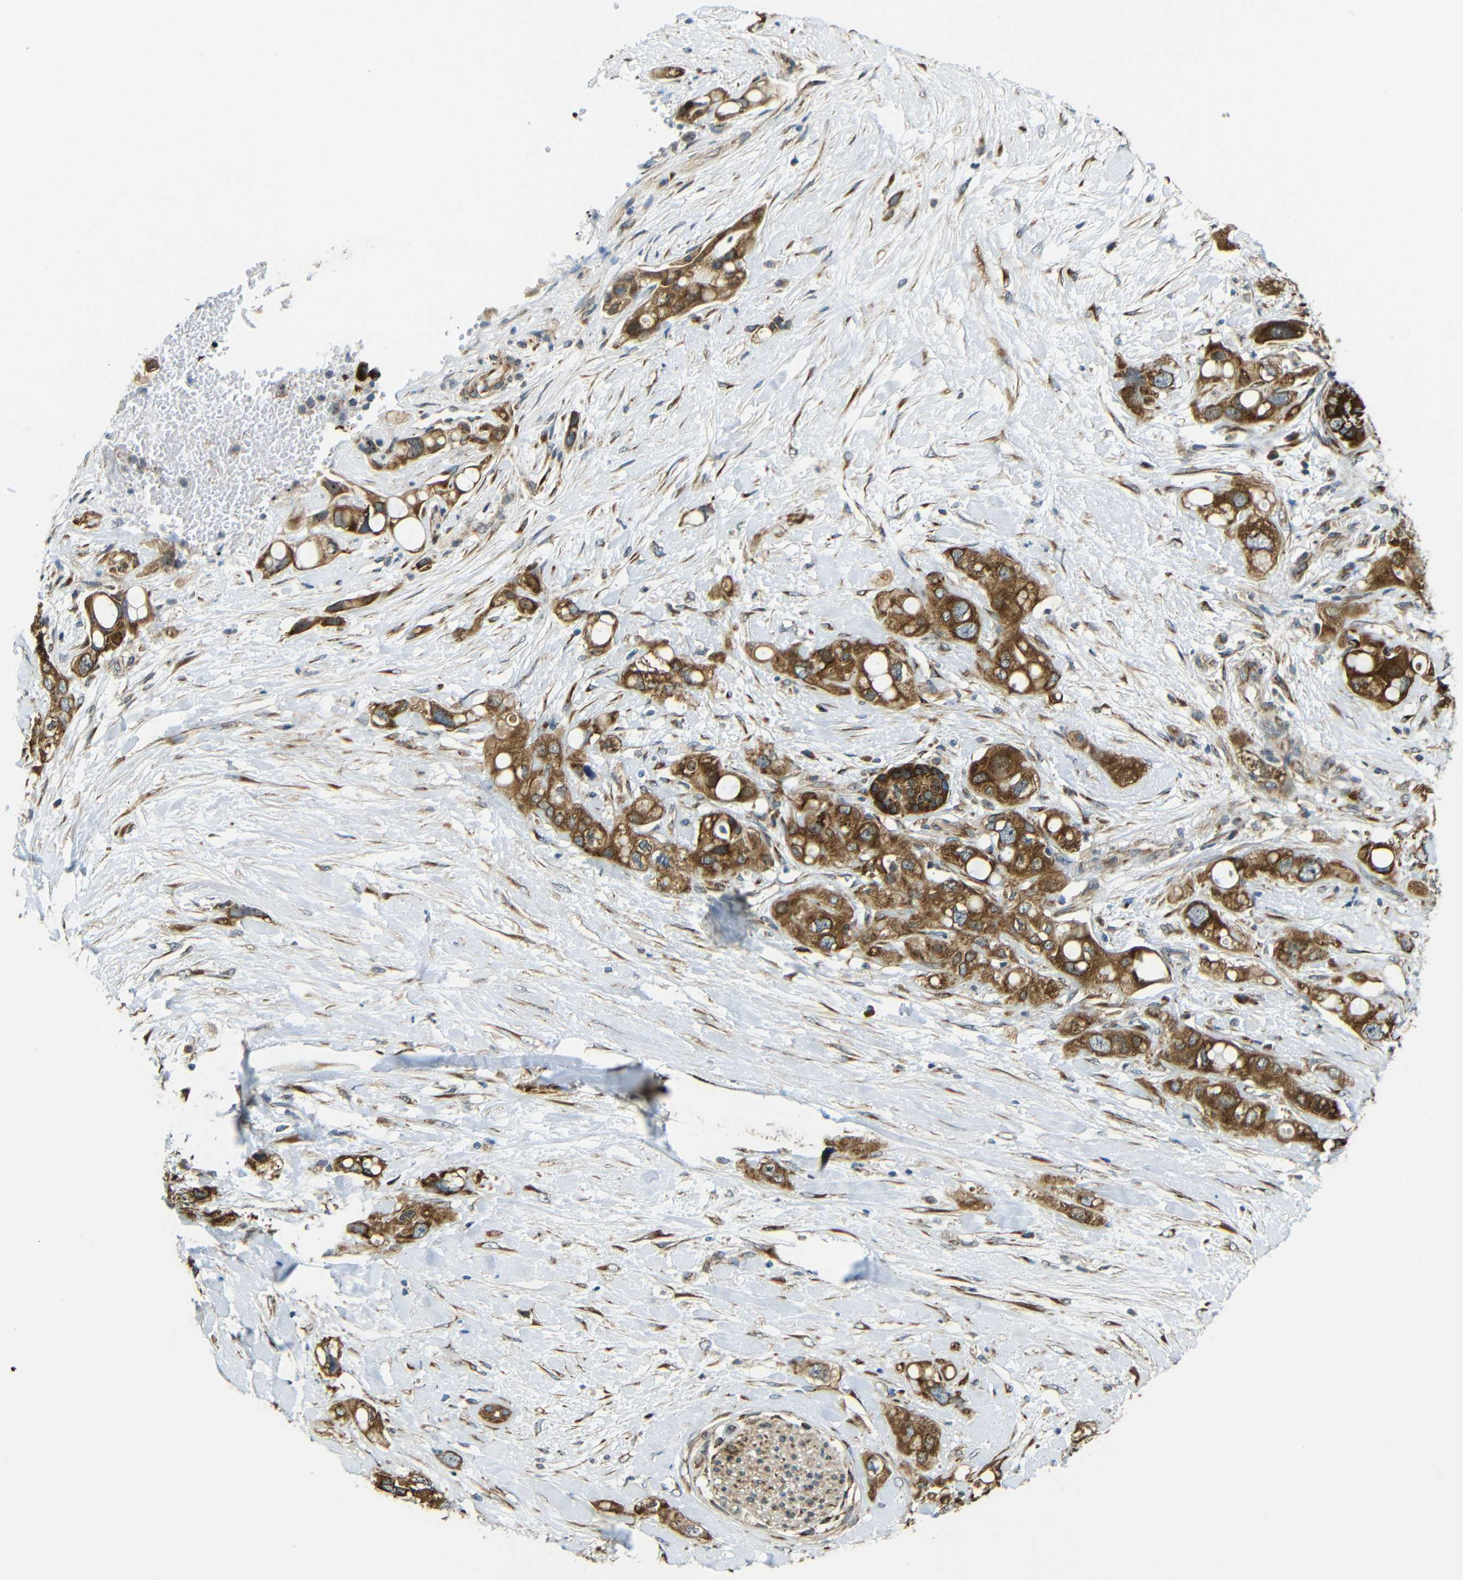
{"staining": {"intensity": "moderate", "quantity": ">75%", "location": "cytoplasmic/membranous"}, "tissue": "pancreatic cancer", "cell_type": "Tumor cells", "image_type": "cancer", "snomed": [{"axis": "morphology", "description": "Adenocarcinoma, NOS"}, {"axis": "topography", "description": "Pancreas"}], "caption": "This histopathology image demonstrates IHC staining of human pancreatic cancer, with medium moderate cytoplasmic/membranous expression in approximately >75% of tumor cells.", "gene": "VAPB", "patient": {"sex": "female", "age": 56}}